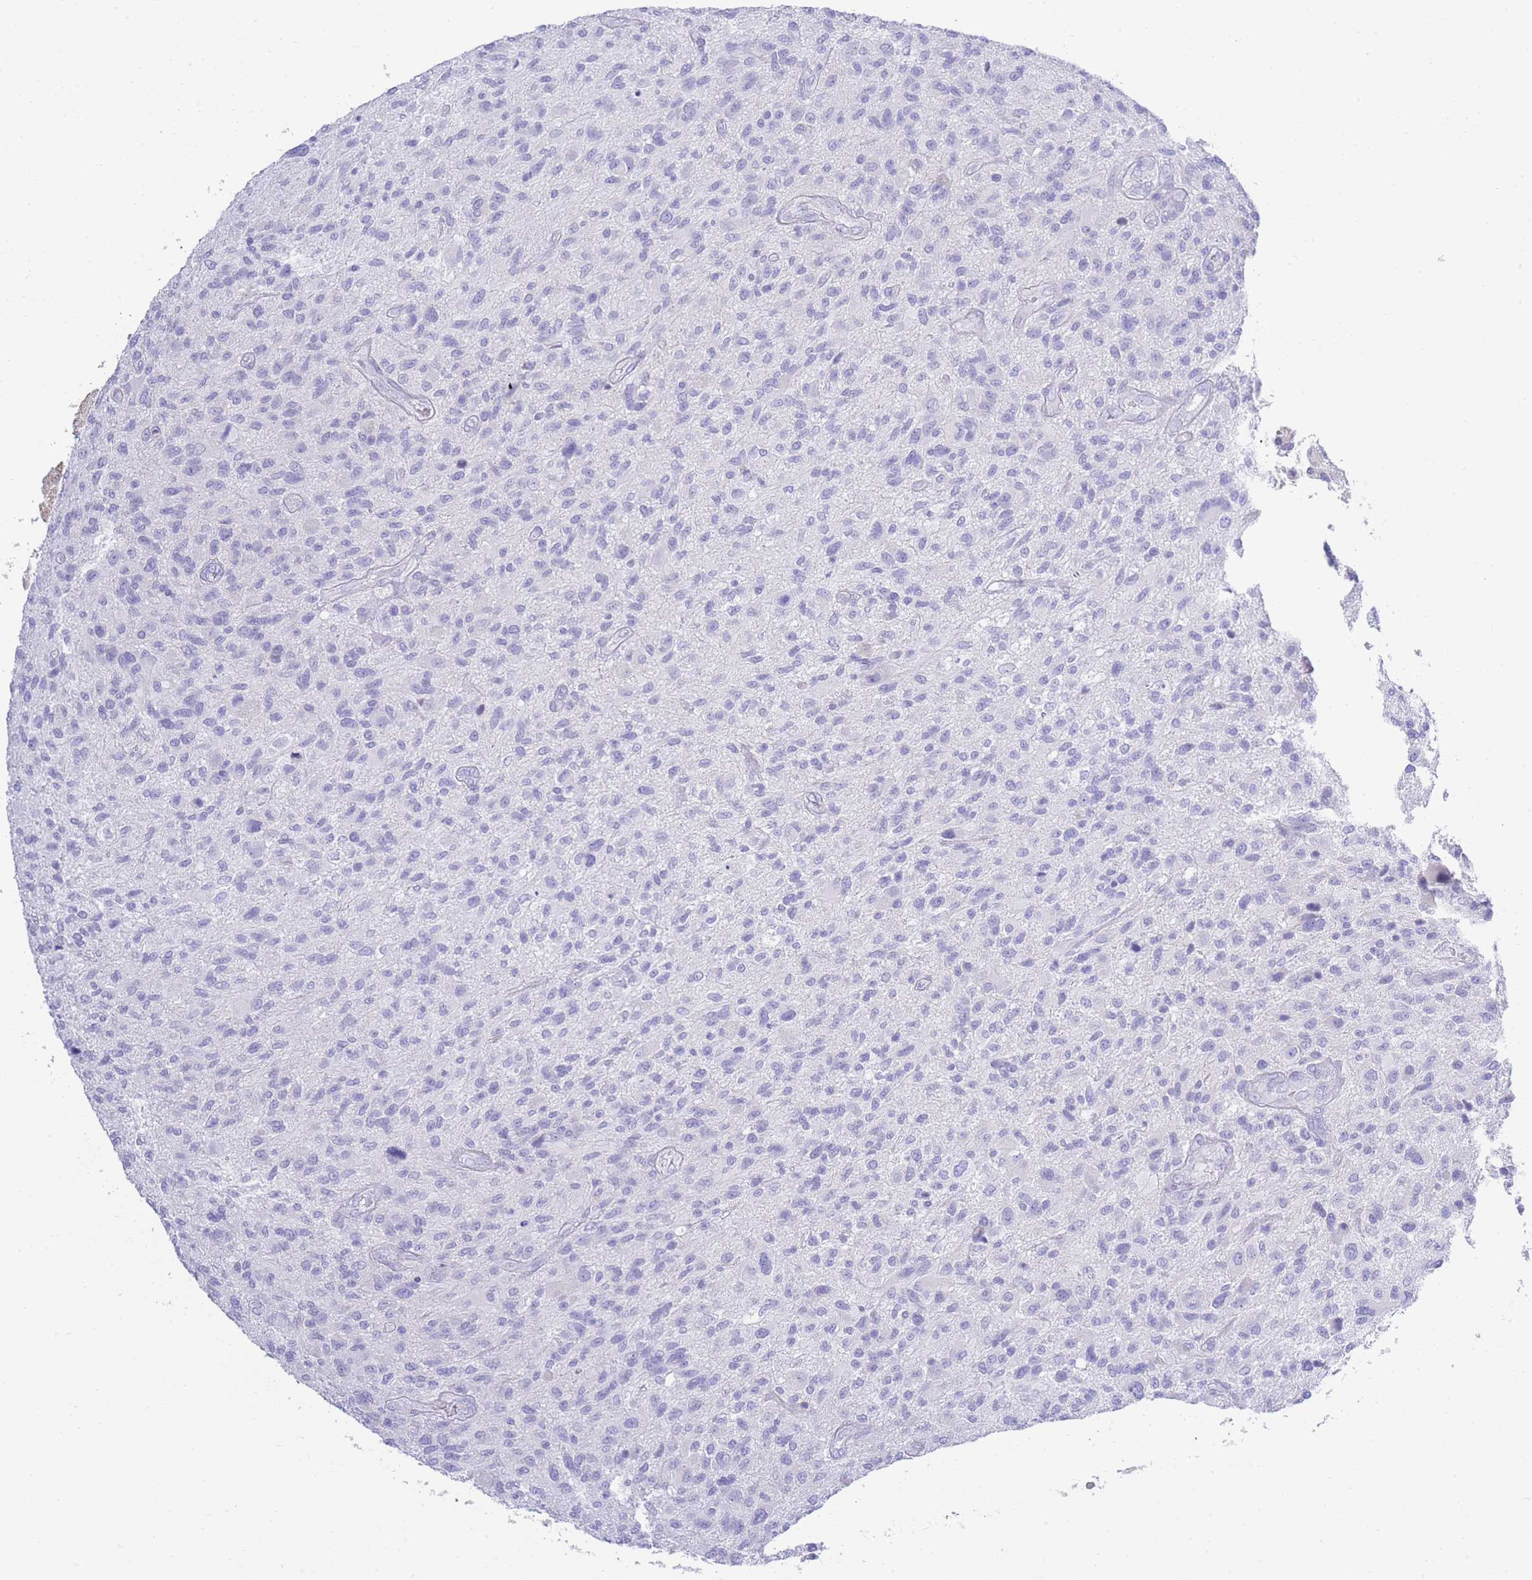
{"staining": {"intensity": "negative", "quantity": "none", "location": "none"}, "tissue": "glioma", "cell_type": "Tumor cells", "image_type": "cancer", "snomed": [{"axis": "morphology", "description": "Glioma, malignant, High grade"}, {"axis": "topography", "description": "Brain"}], "caption": "DAB (3,3'-diaminobenzidine) immunohistochemical staining of human glioma shows no significant positivity in tumor cells.", "gene": "LRRC37A", "patient": {"sex": "male", "age": 47}}